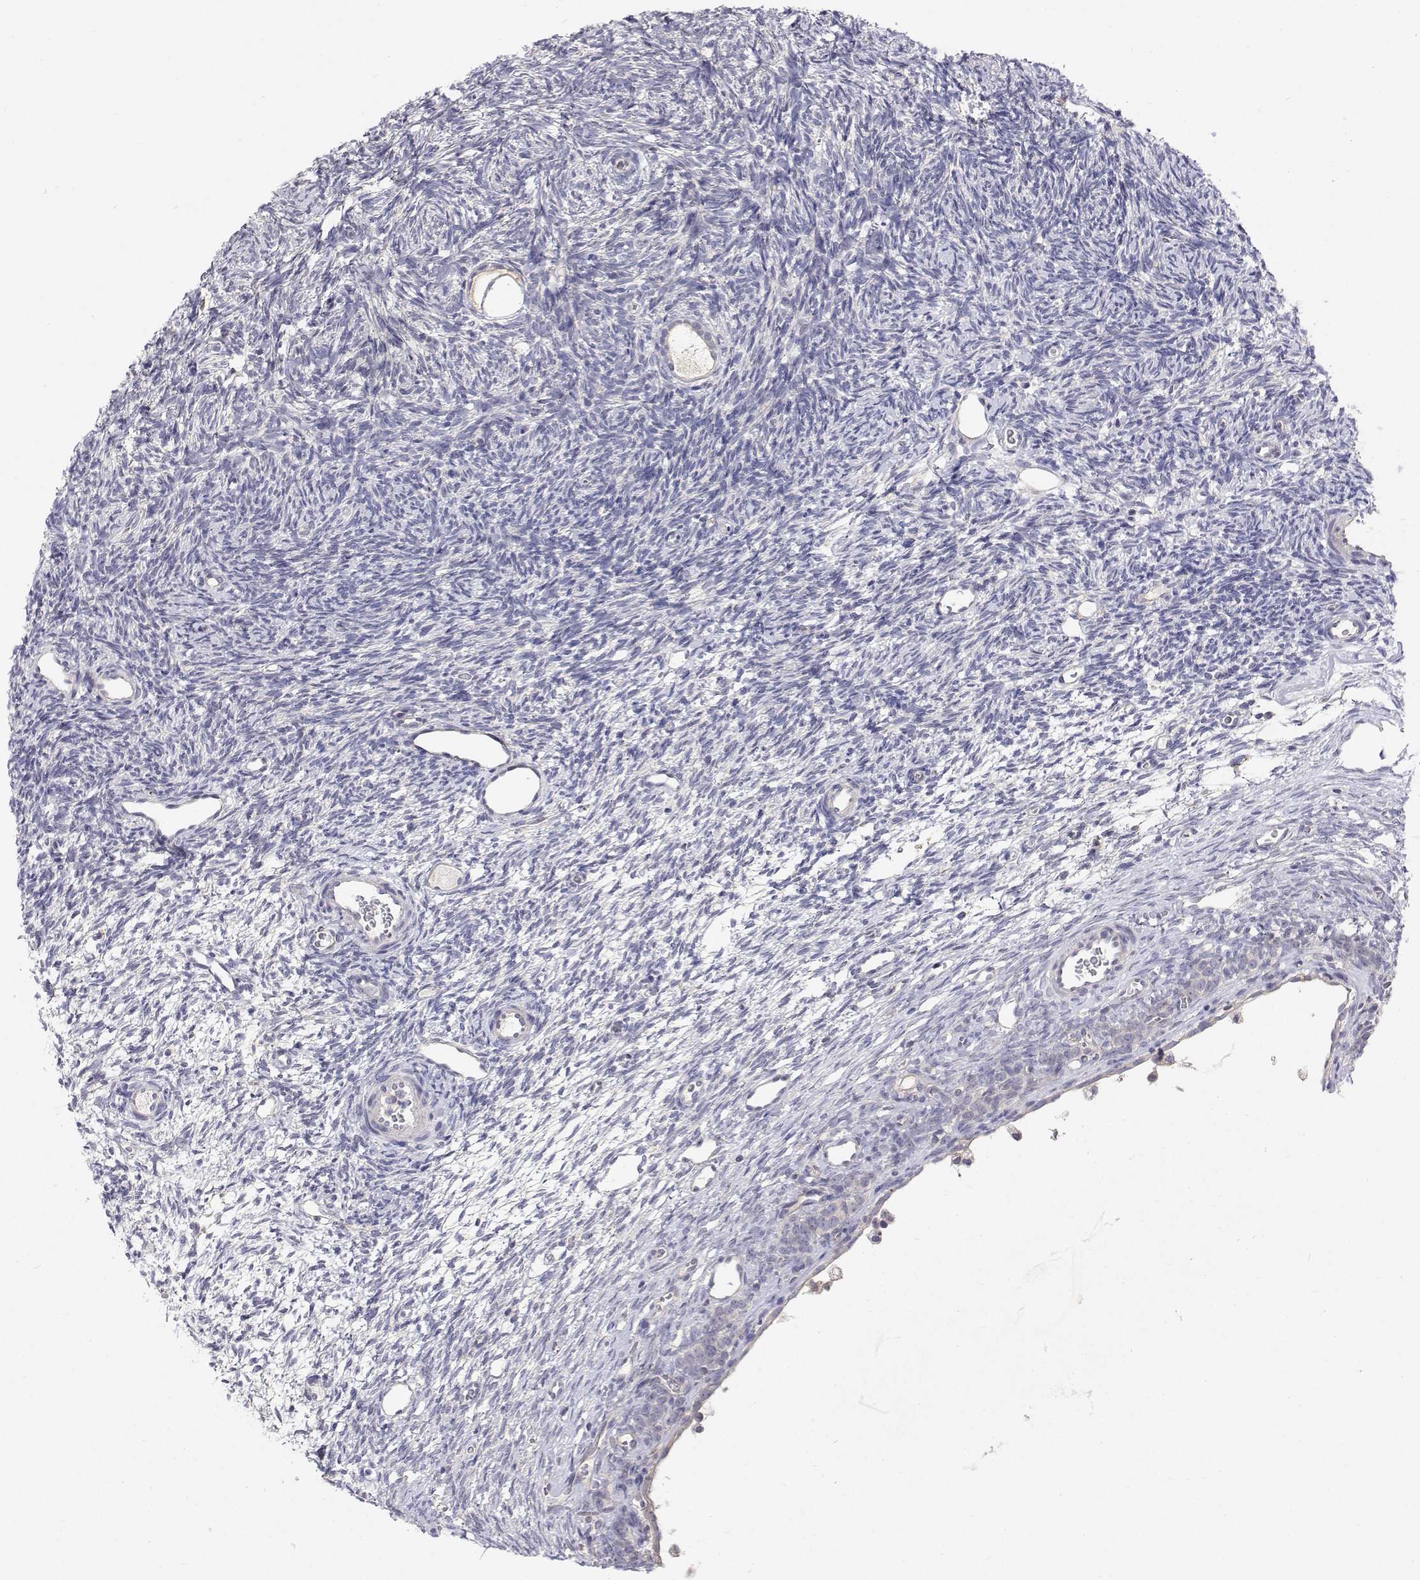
{"staining": {"intensity": "weak", "quantity": "25%-75%", "location": "cytoplasmic/membranous"}, "tissue": "ovary", "cell_type": "Follicle cells", "image_type": "normal", "snomed": [{"axis": "morphology", "description": "Normal tissue, NOS"}, {"axis": "topography", "description": "Ovary"}], "caption": "The histopathology image demonstrates immunohistochemical staining of normal ovary. There is weak cytoplasmic/membranous positivity is present in approximately 25%-75% of follicle cells.", "gene": "MYPN", "patient": {"sex": "female", "age": 34}}